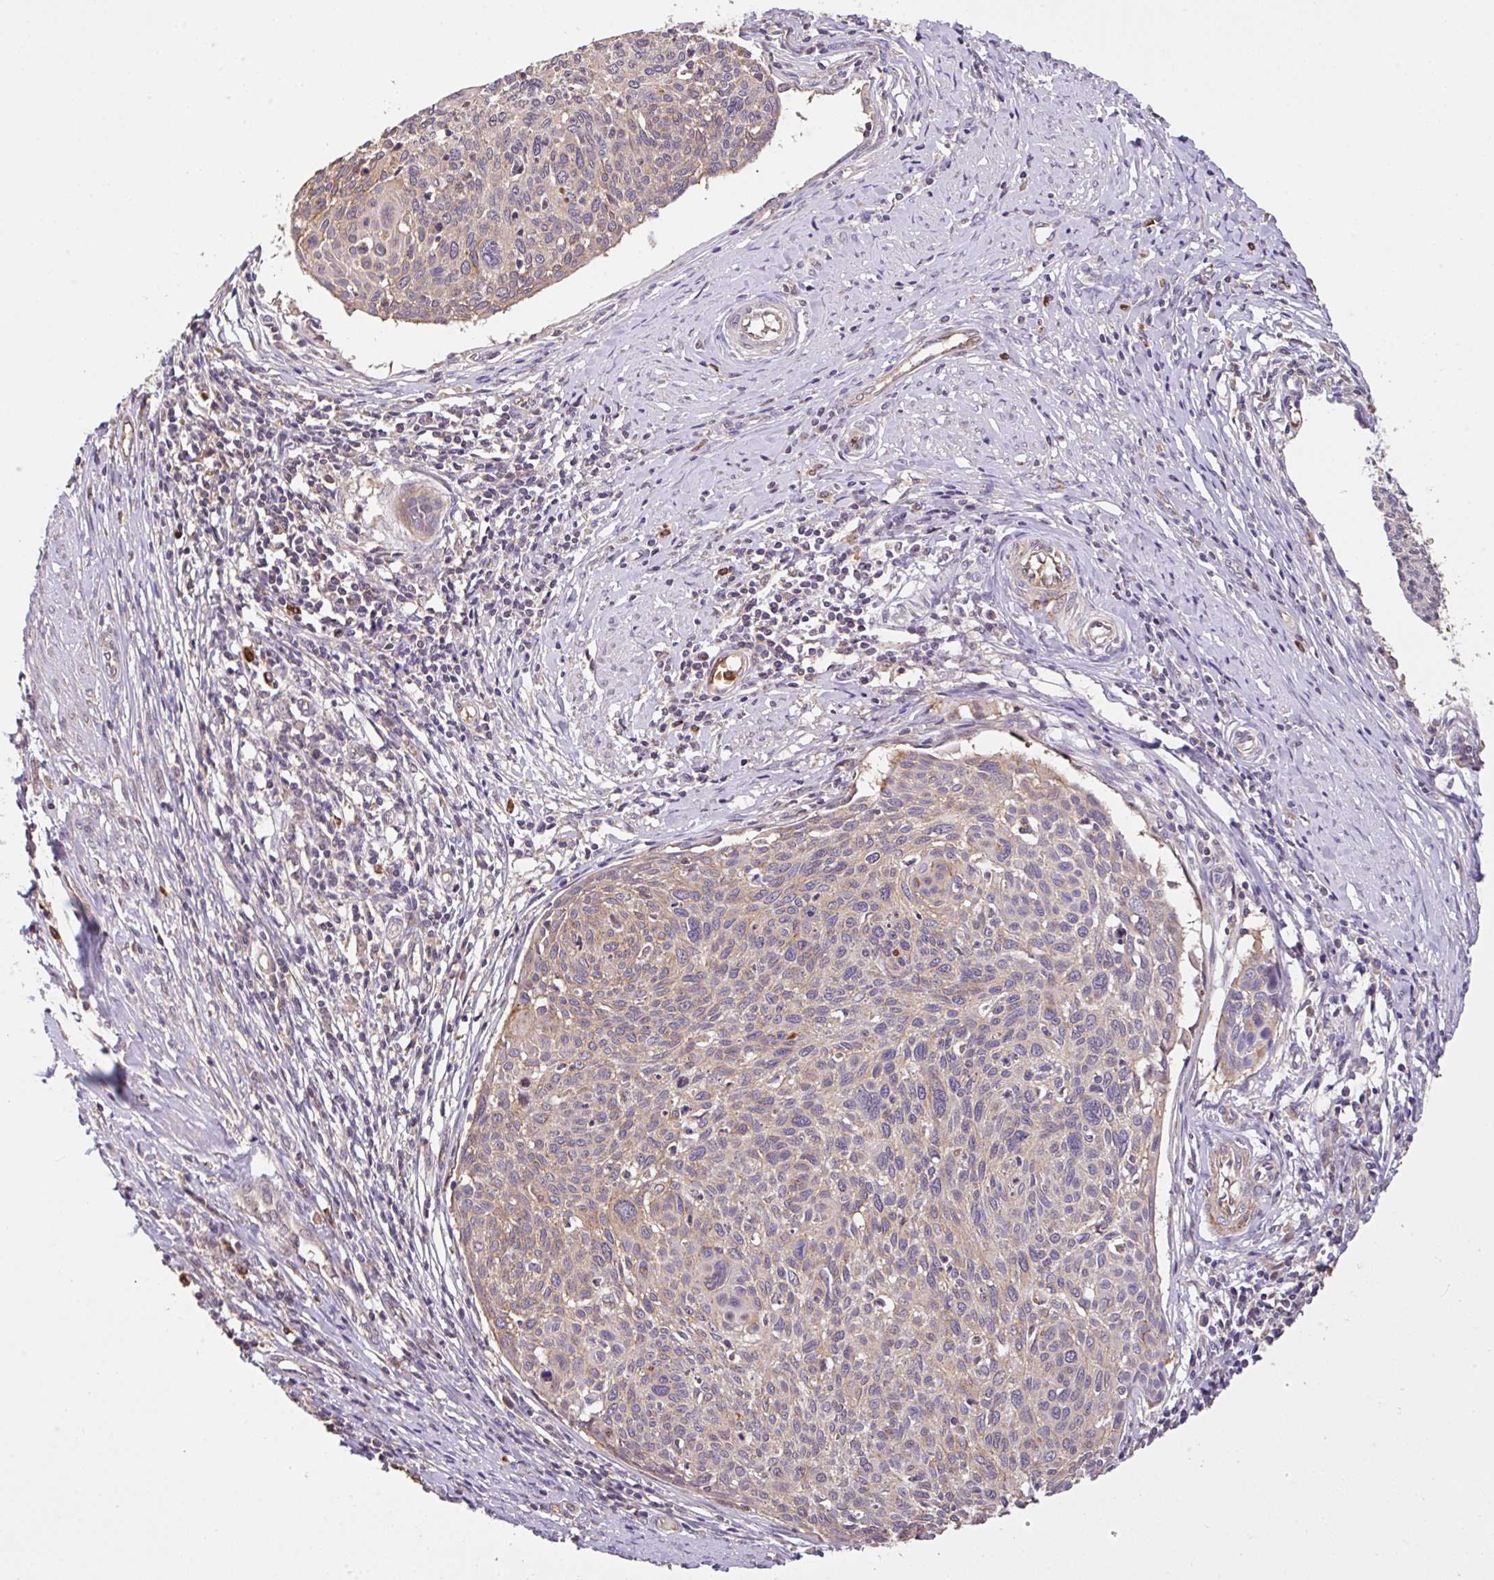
{"staining": {"intensity": "moderate", "quantity": "25%-75%", "location": "cytoplasmic/membranous"}, "tissue": "cervical cancer", "cell_type": "Tumor cells", "image_type": "cancer", "snomed": [{"axis": "morphology", "description": "Squamous cell carcinoma, NOS"}, {"axis": "topography", "description": "Cervix"}], "caption": "Immunohistochemistry of squamous cell carcinoma (cervical) exhibits medium levels of moderate cytoplasmic/membranous staining in approximately 25%-75% of tumor cells.", "gene": "C1QTNF9B", "patient": {"sex": "female", "age": 49}}